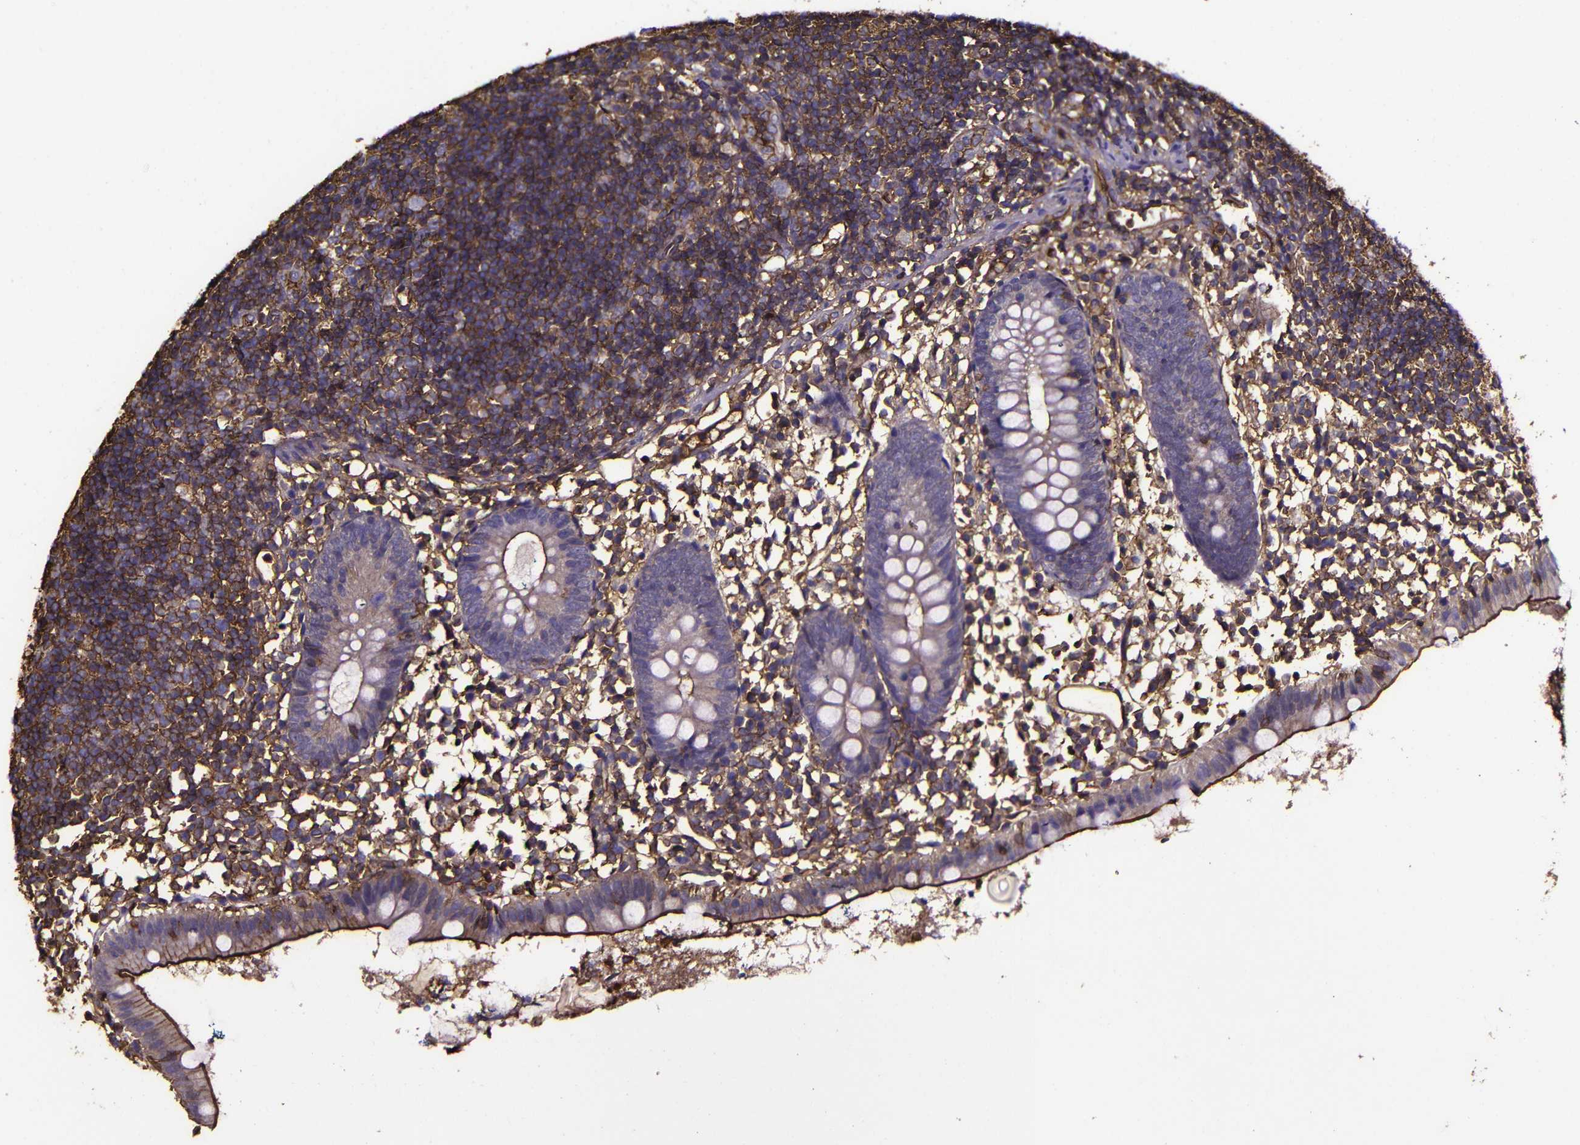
{"staining": {"intensity": "moderate", "quantity": ">75%", "location": "cytoplasmic/membranous"}, "tissue": "appendix", "cell_type": "Glandular cells", "image_type": "normal", "snomed": [{"axis": "morphology", "description": "Normal tissue, NOS"}, {"axis": "topography", "description": "Appendix"}], "caption": "This is an image of IHC staining of unremarkable appendix, which shows moderate staining in the cytoplasmic/membranous of glandular cells.", "gene": "MSN", "patient": {"sex": "female", "age": 20}}